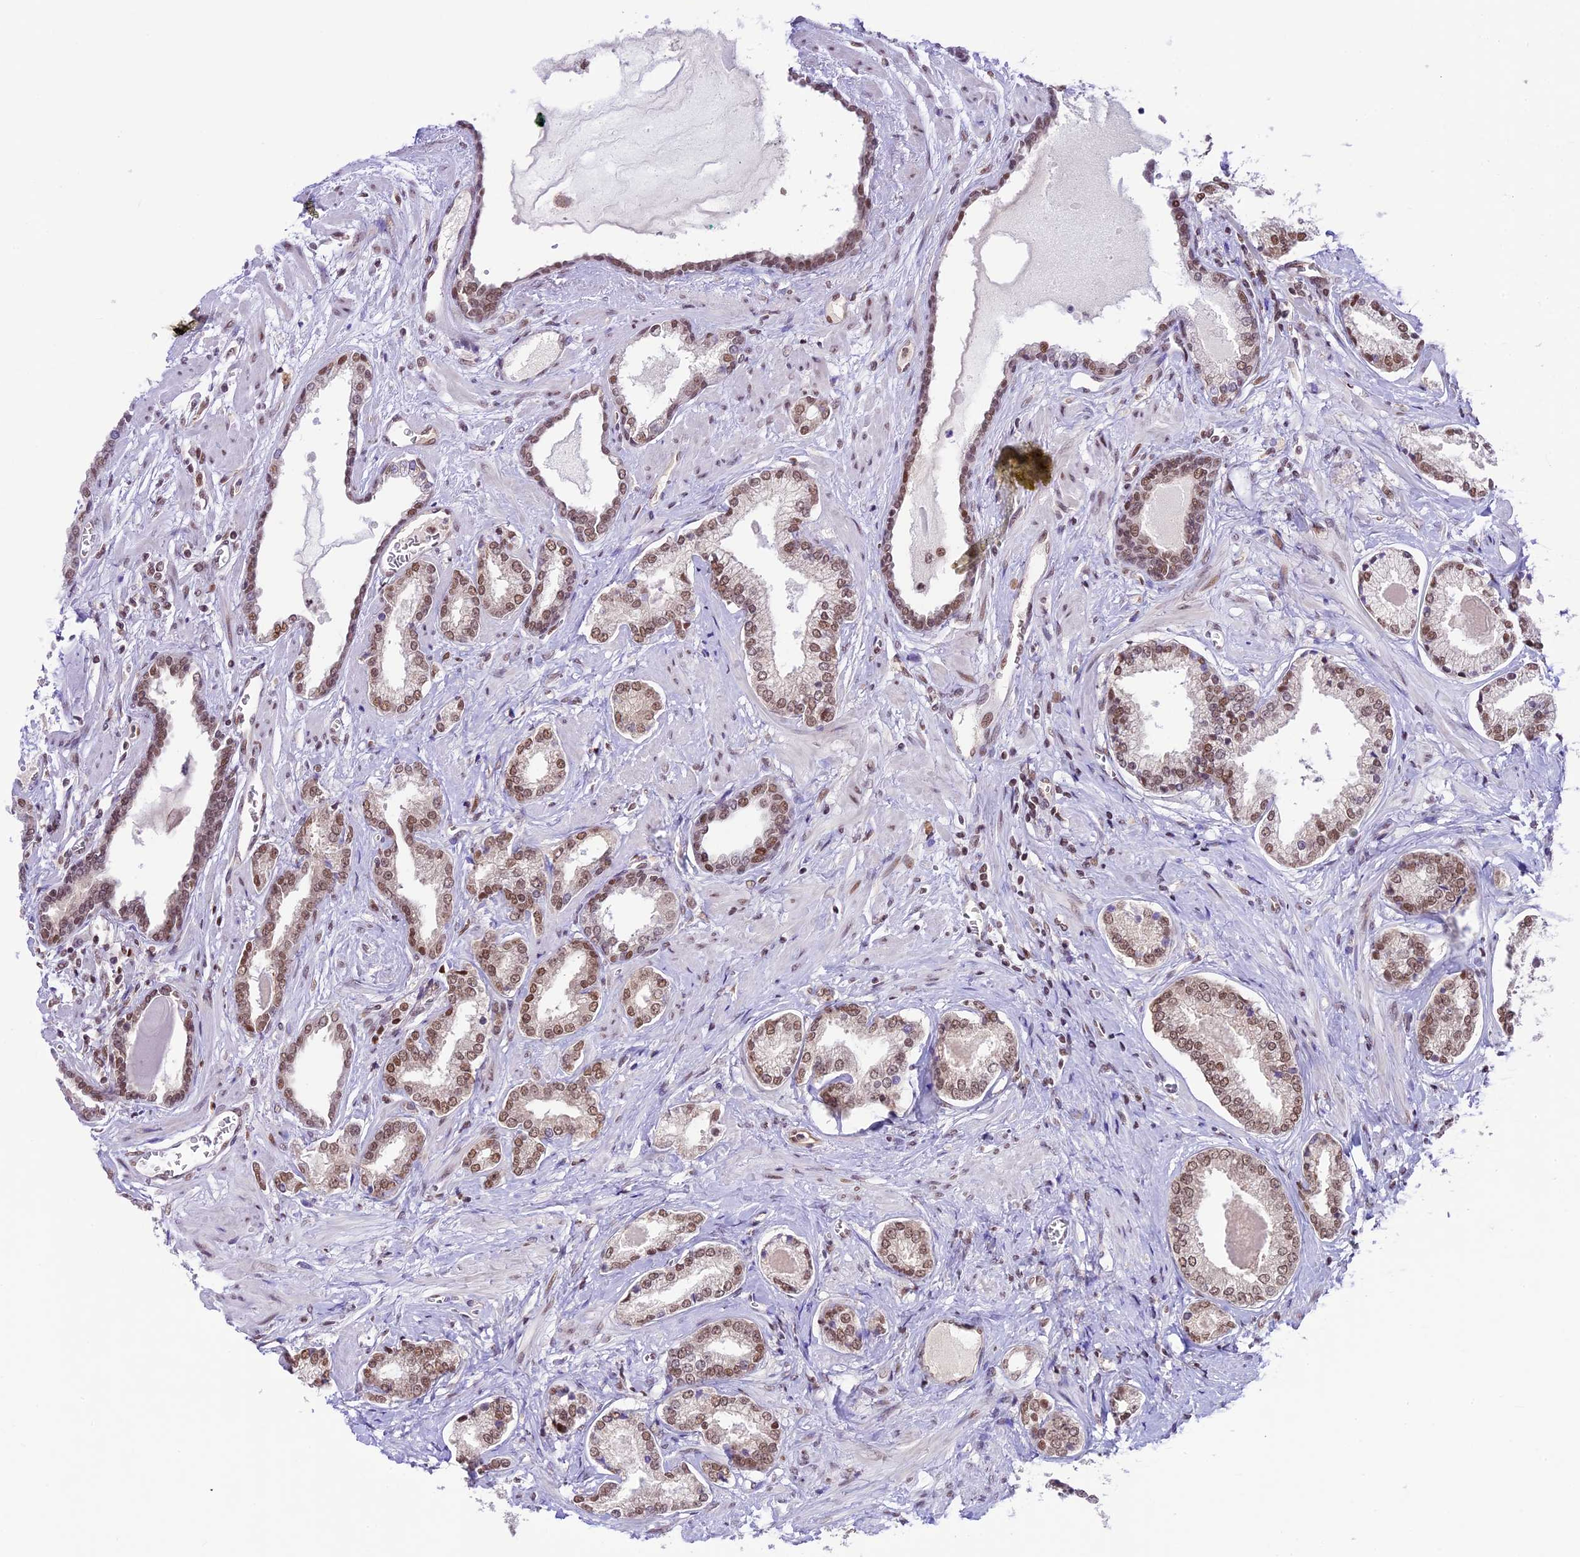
{"staining": {"intensity": "moderate", "quantity": ">75%", "location": "nuclear"}, "tissue": "prostate cancer", "cell_type": "Tumor cells", "image_type": "cancer", "snomed": [{"axis": "morphology", "description": "Adenocarcinoma, Low grade"}, {"axis": "topography", "description": "Prostate"}], "caption": "Immunohistochemistry (IHC) image of neoplastic tissue: human prostate cancer stained using immunohistochemistry (IHC) shows medium levels of moderate protein expression localized specifically in the nuclear of tumor cells, appearing as a nuclear brown color.", "gene": "SHKBP1", "patient": {"sex": "male", "age": 70}}